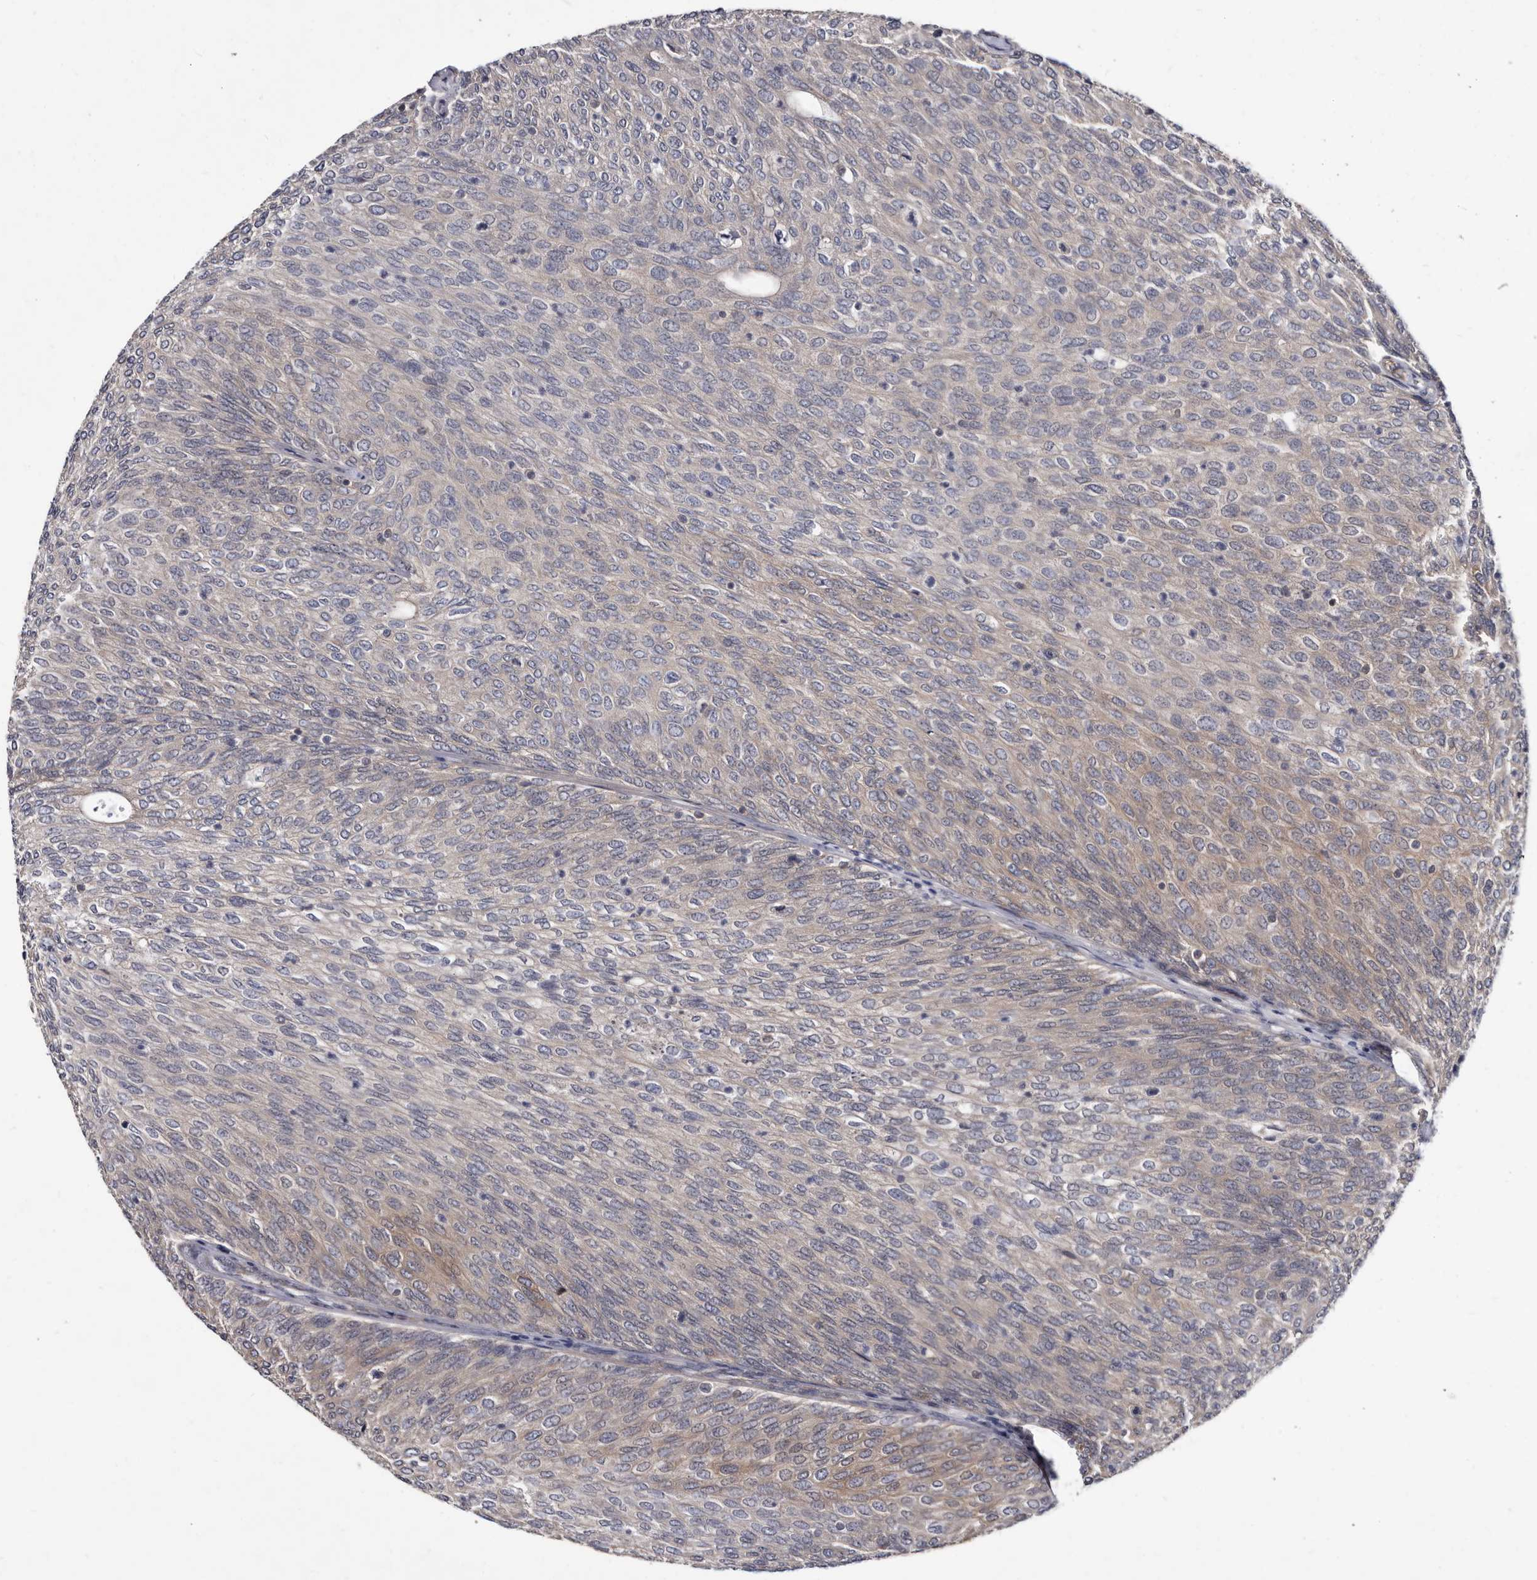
{"staining": {"intensity": "weak", "quantity": "<25%", "location": "cytoplasmic/membranous"}, "tissue": "urothelial cancer", "cell_type": "Tumor cells", "image_type": "cancer", "snomed": [{"axis": "morphology", "description": "Urothelial carcinoma, Low grade"}, {"axis": "topography", "description": "Urinary bladder"}], "caption": "Tumor cells are negative for protein expression in human urothelial cancer.", "gene": "ABCF2", "patient": {"sex": "female", "age": 79}}